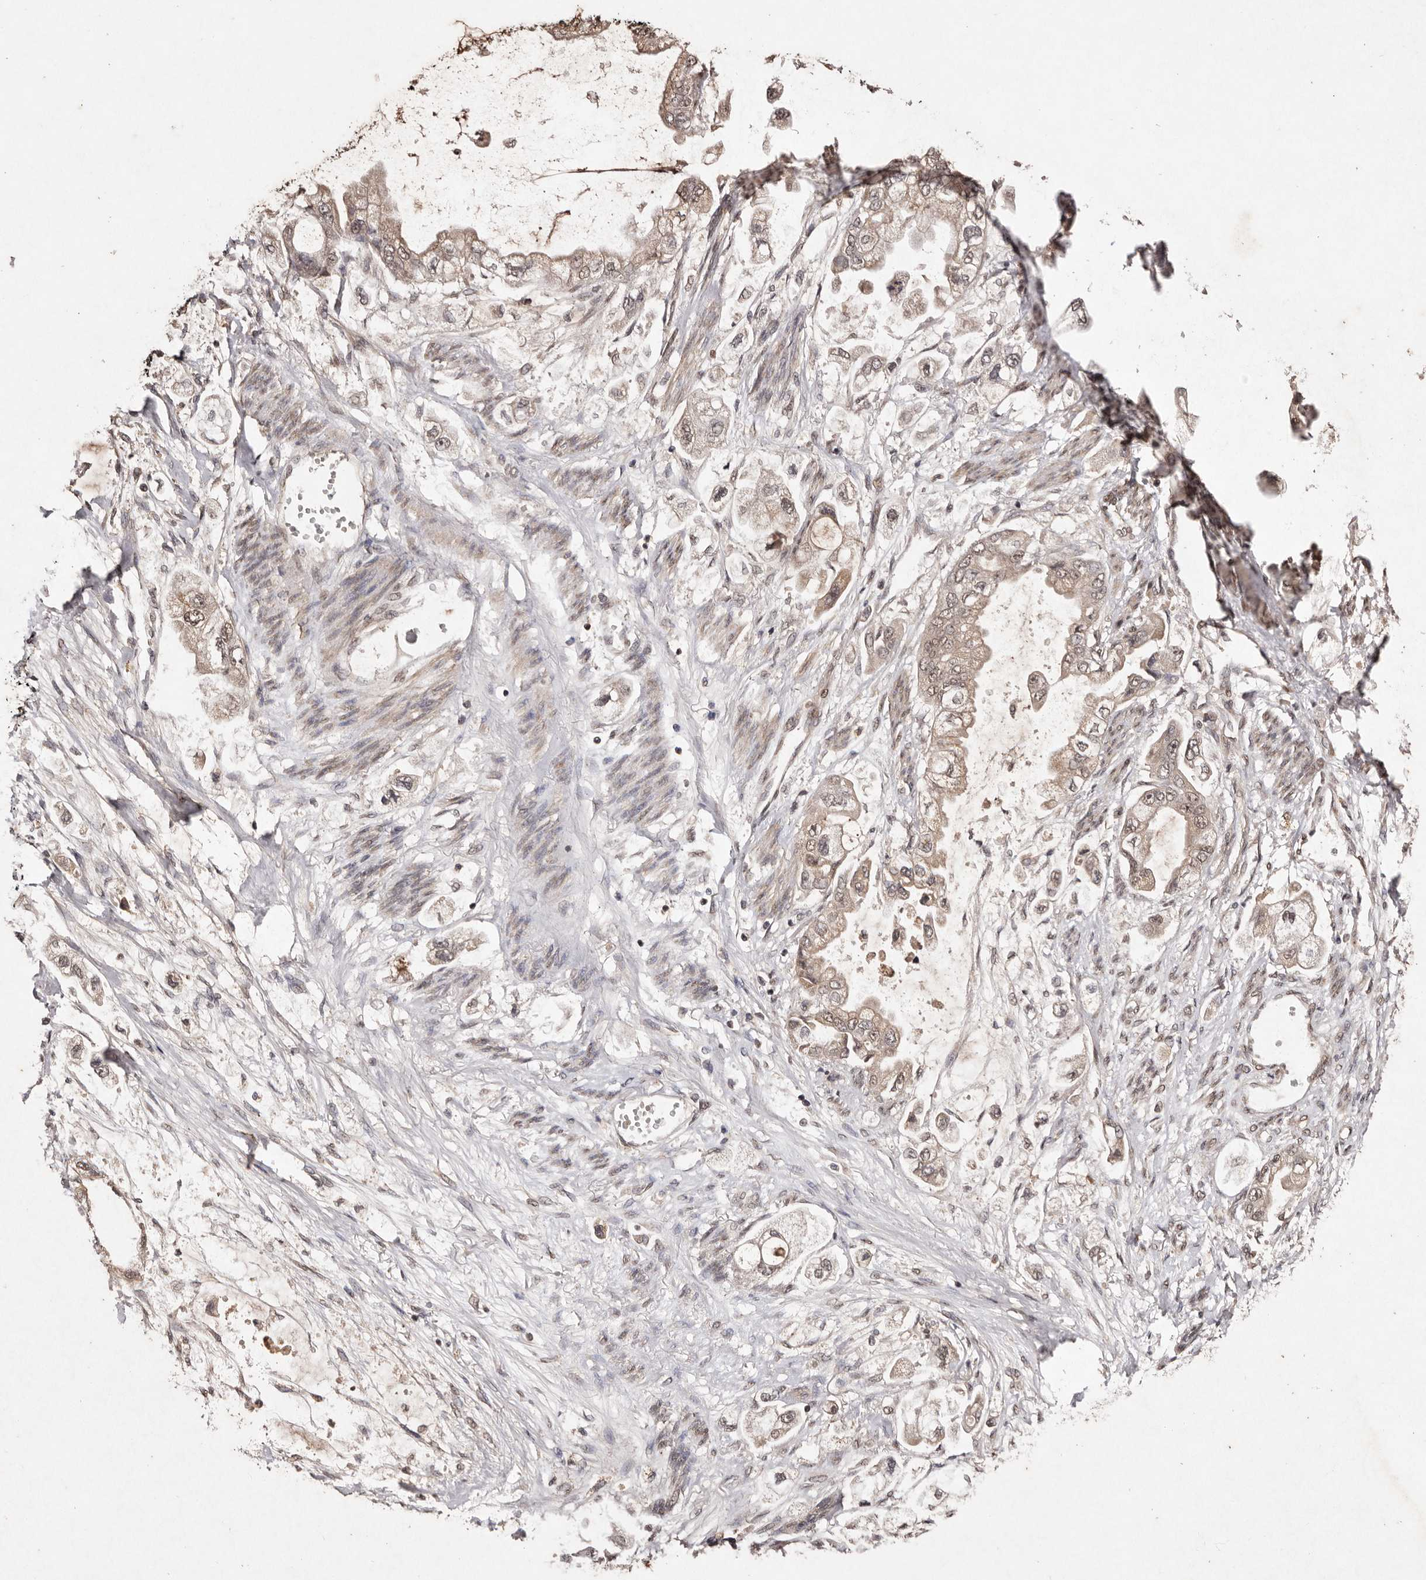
{"staining": {"intensity": "weak", "quantity": ">75%", "location": "cytoplasmic/membranous,nuclear"}, "tissue": "stomach cancer", "cell_type": "Tumor cells", "image_type": "cancer", "snomed": [{"axis": "morphology", "description": "Adenocarcinoma, NOS"}, {"axis": "topography", "description": "Stomach"}], "caption": "Immunohistochemical staining of stomach adenocarcinoma displays low levels of weak cytoplasmic/membranous and nuclear staining in about >75% of tumor cells.", "gene": "NOTCH1", "patient": {"sex": "male", "age": 62}}